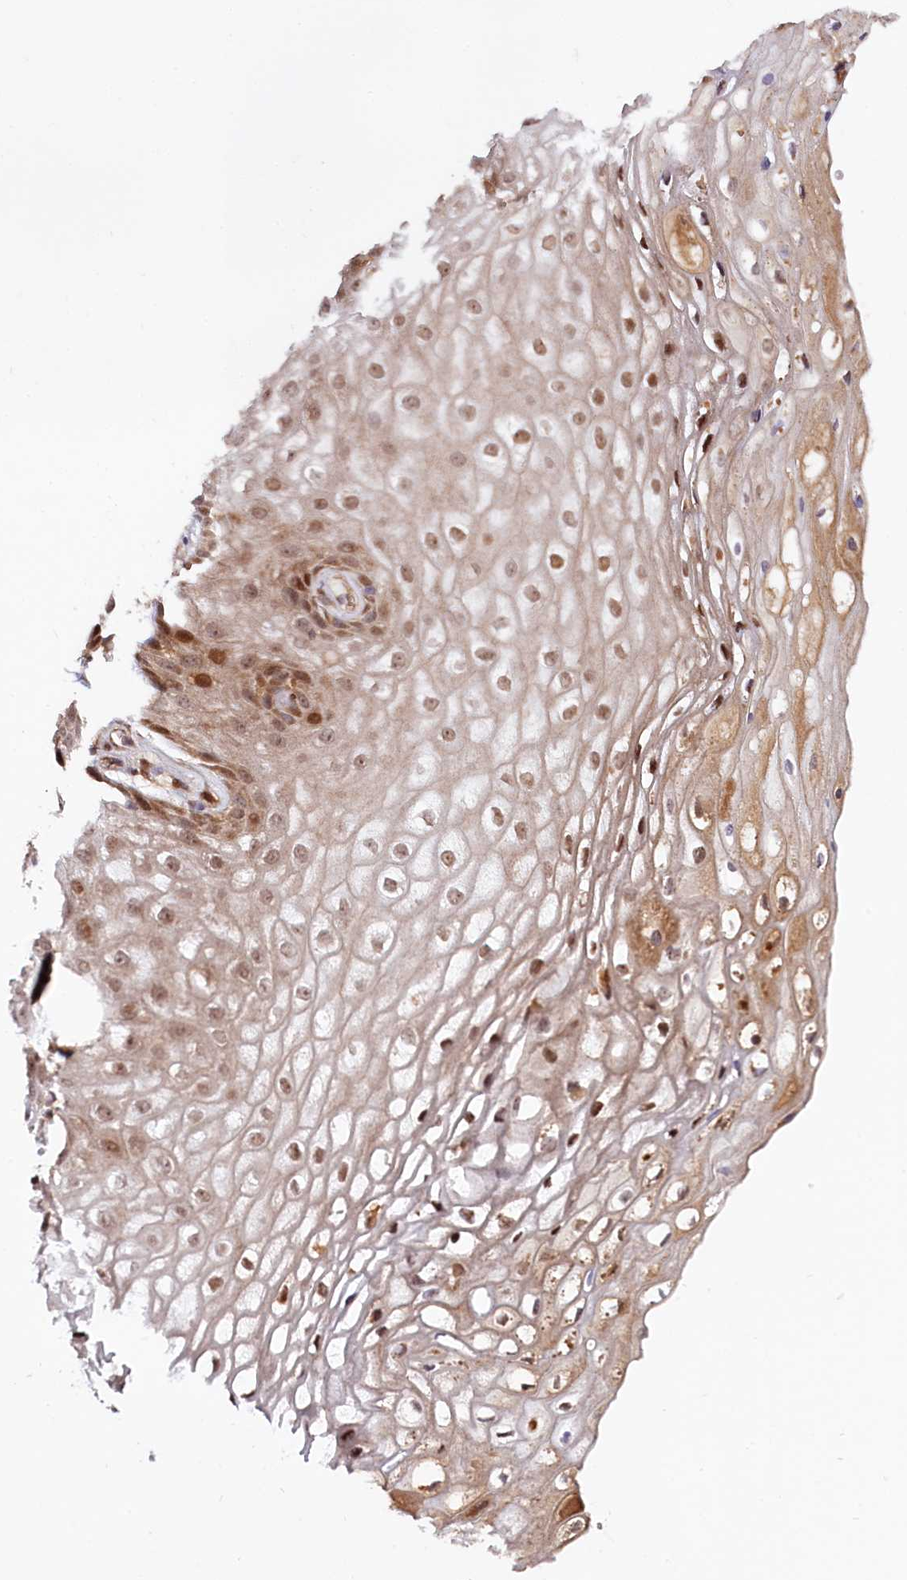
{"staining": {"intensity": "moderate", "quantity": ">75%", "location": "nuclear"}, "tissue": "vagina", "cell_type": "Squamous epithelial cells", "image_type": "normal", "snomed": [{"axis": "morphology", "description": "Normal tissue, NOS"}, {"axis": "topography", "description": "Vagina"}], "caption": "The photomicrograph displays immunohistochemical staining of normal vagina. There is moderate nuclear staining is identified in about >75% of squamous epithelial cells.", "gene": "N4BP2L1", "patient": {"sex": "female", "age": 60}}